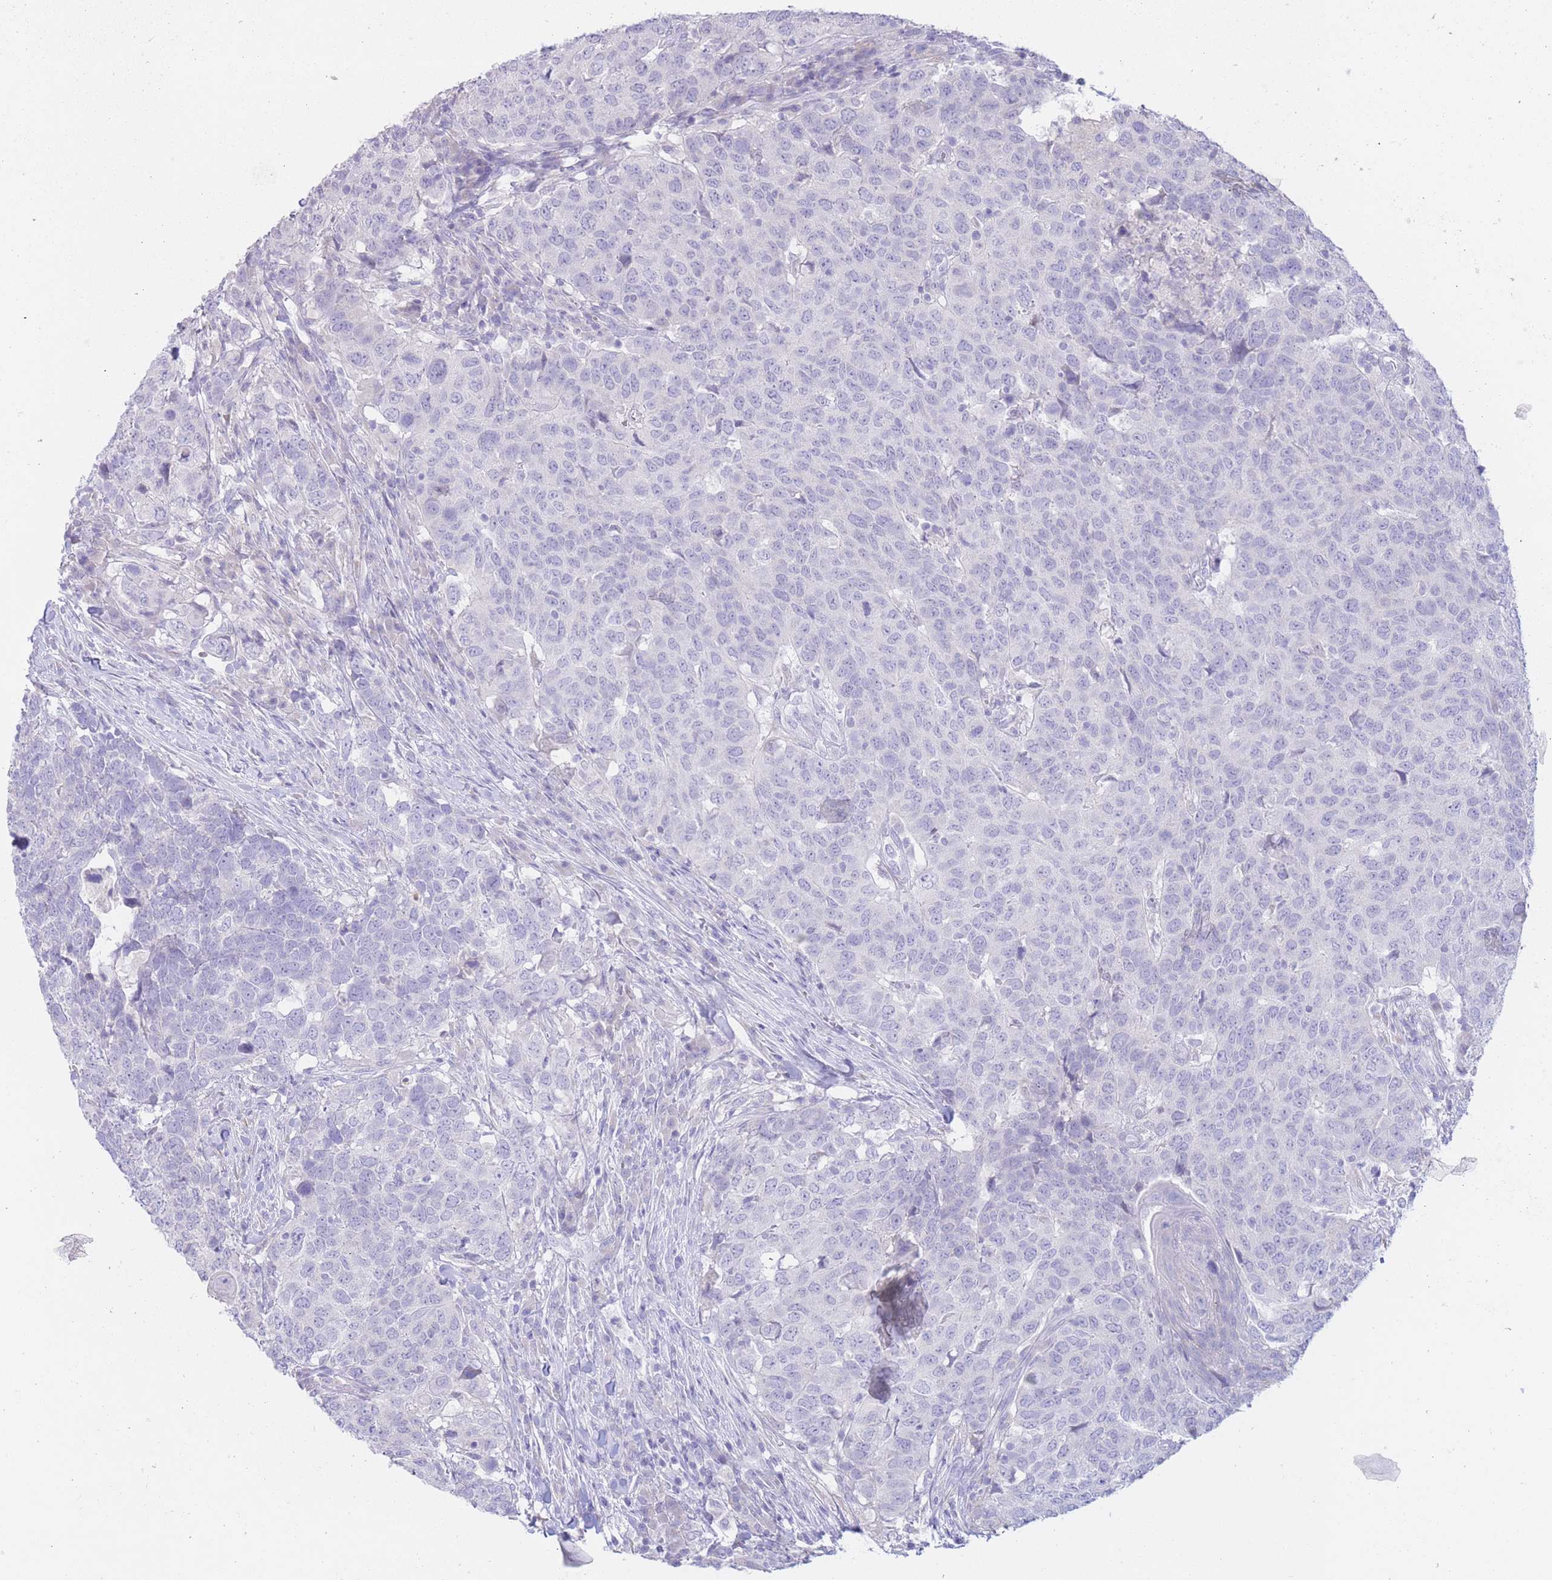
{"staining": {"intensity": "negative", "quantity": "none", "location": "none"}, "tissue": "head and neck cancer", "cell_type": "Tumor cells", "image_type": "cancer", "snomed": [{"axis": "morphology", "description": "Normal tissue, NOS"}, {"axis": "morphology", "description": "Squamous cell carcinoma, NOS"}, {"axis": "topography", "description": "Skeletal muscle"}, {"axis": "topography", "description": "Vascular tissue"}, {"axis": "topography", "description": "Peripheral nerve tissue"}, {"axis": "topography", "description": "Head-Neck"}], "caption": "DAB immunohistochemical staining of human head and neck cancer (squamous cell carcinoma) displays no significant staining in tumor cells.", "gene": "FAH", "patient": {"sex": "male", "age": 66}}